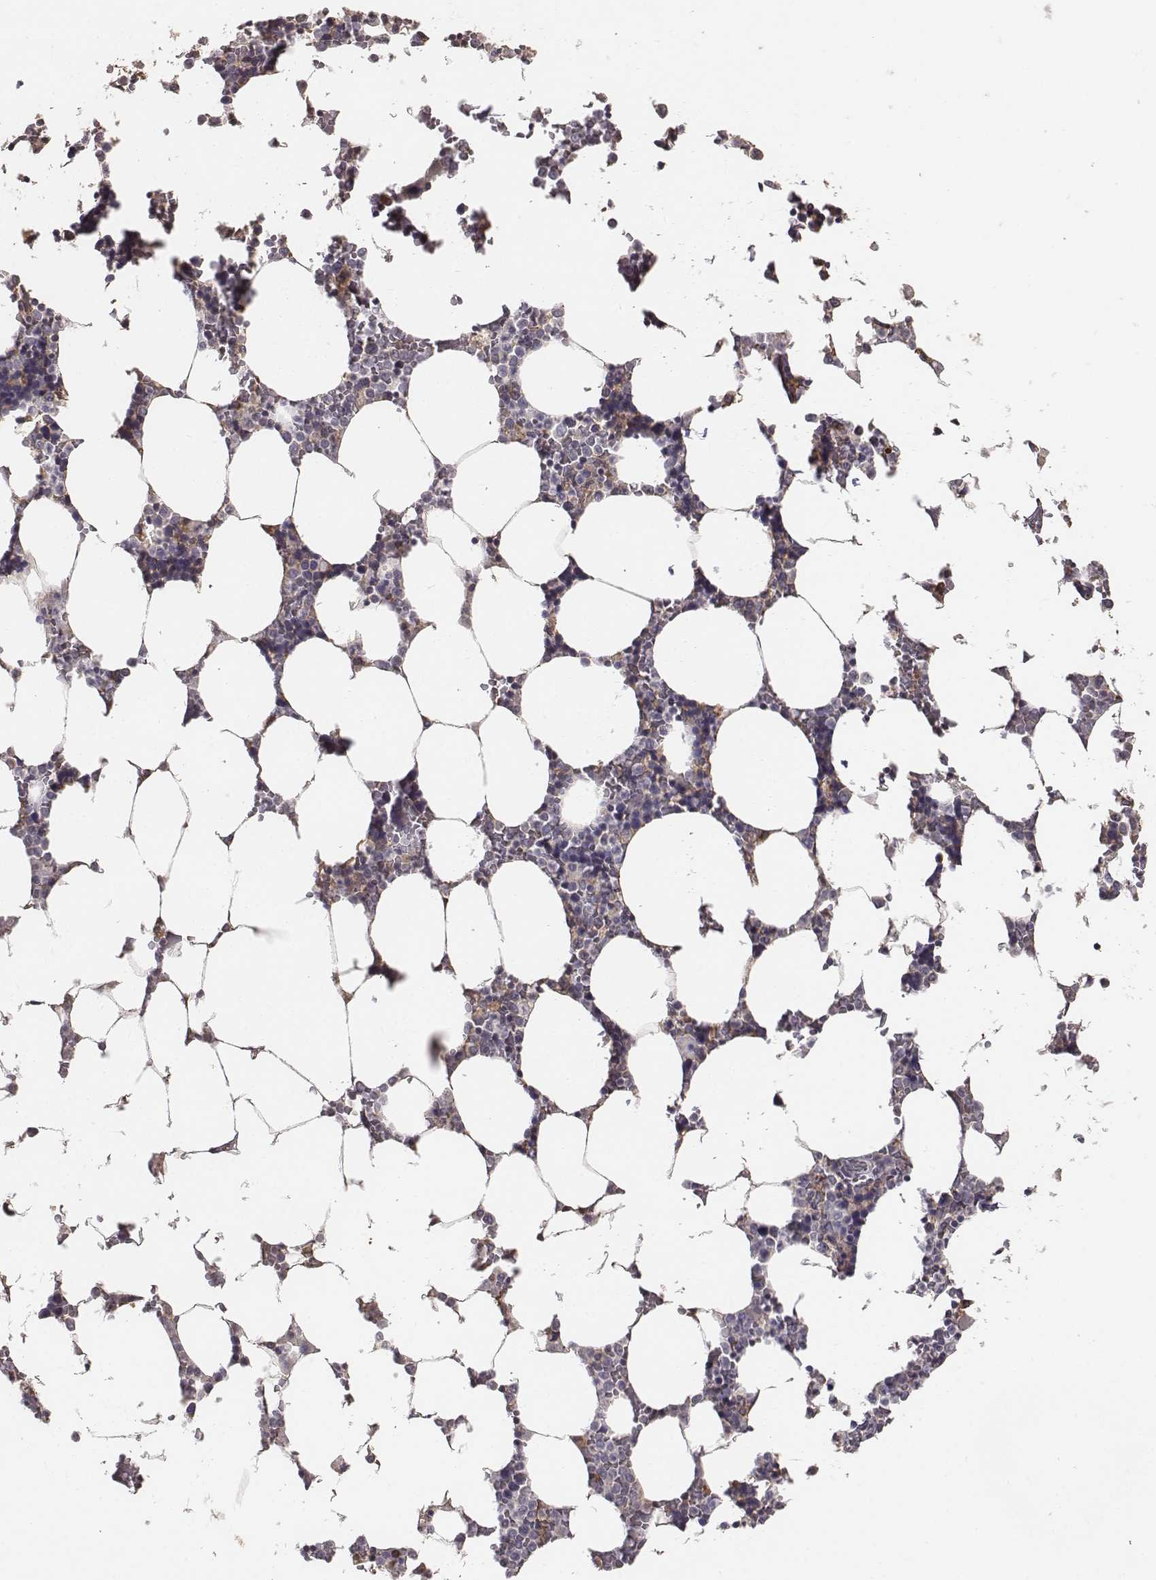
{"staining": {"intensity": "moderate", "quantity": "<25%", "location": "cytoplasmic/membranous"}, "tissue": "bone marrow", "cell_type": "Hematopoietic cells", "image_type": "normal", "snomed": [{"axis": "morphology", "description": "Normal tissue, NOS"}, {"axis": "topography", "description": "Bone marrow"}], "caption": "Protein expression analysis of unremarkable bone marrow reveals moderate cytoplasmic/membranous staining in approximately <25% of hematopoietic cells.", "gene": "AP1B1", "patient": {"sex": "female", "age": 52}}